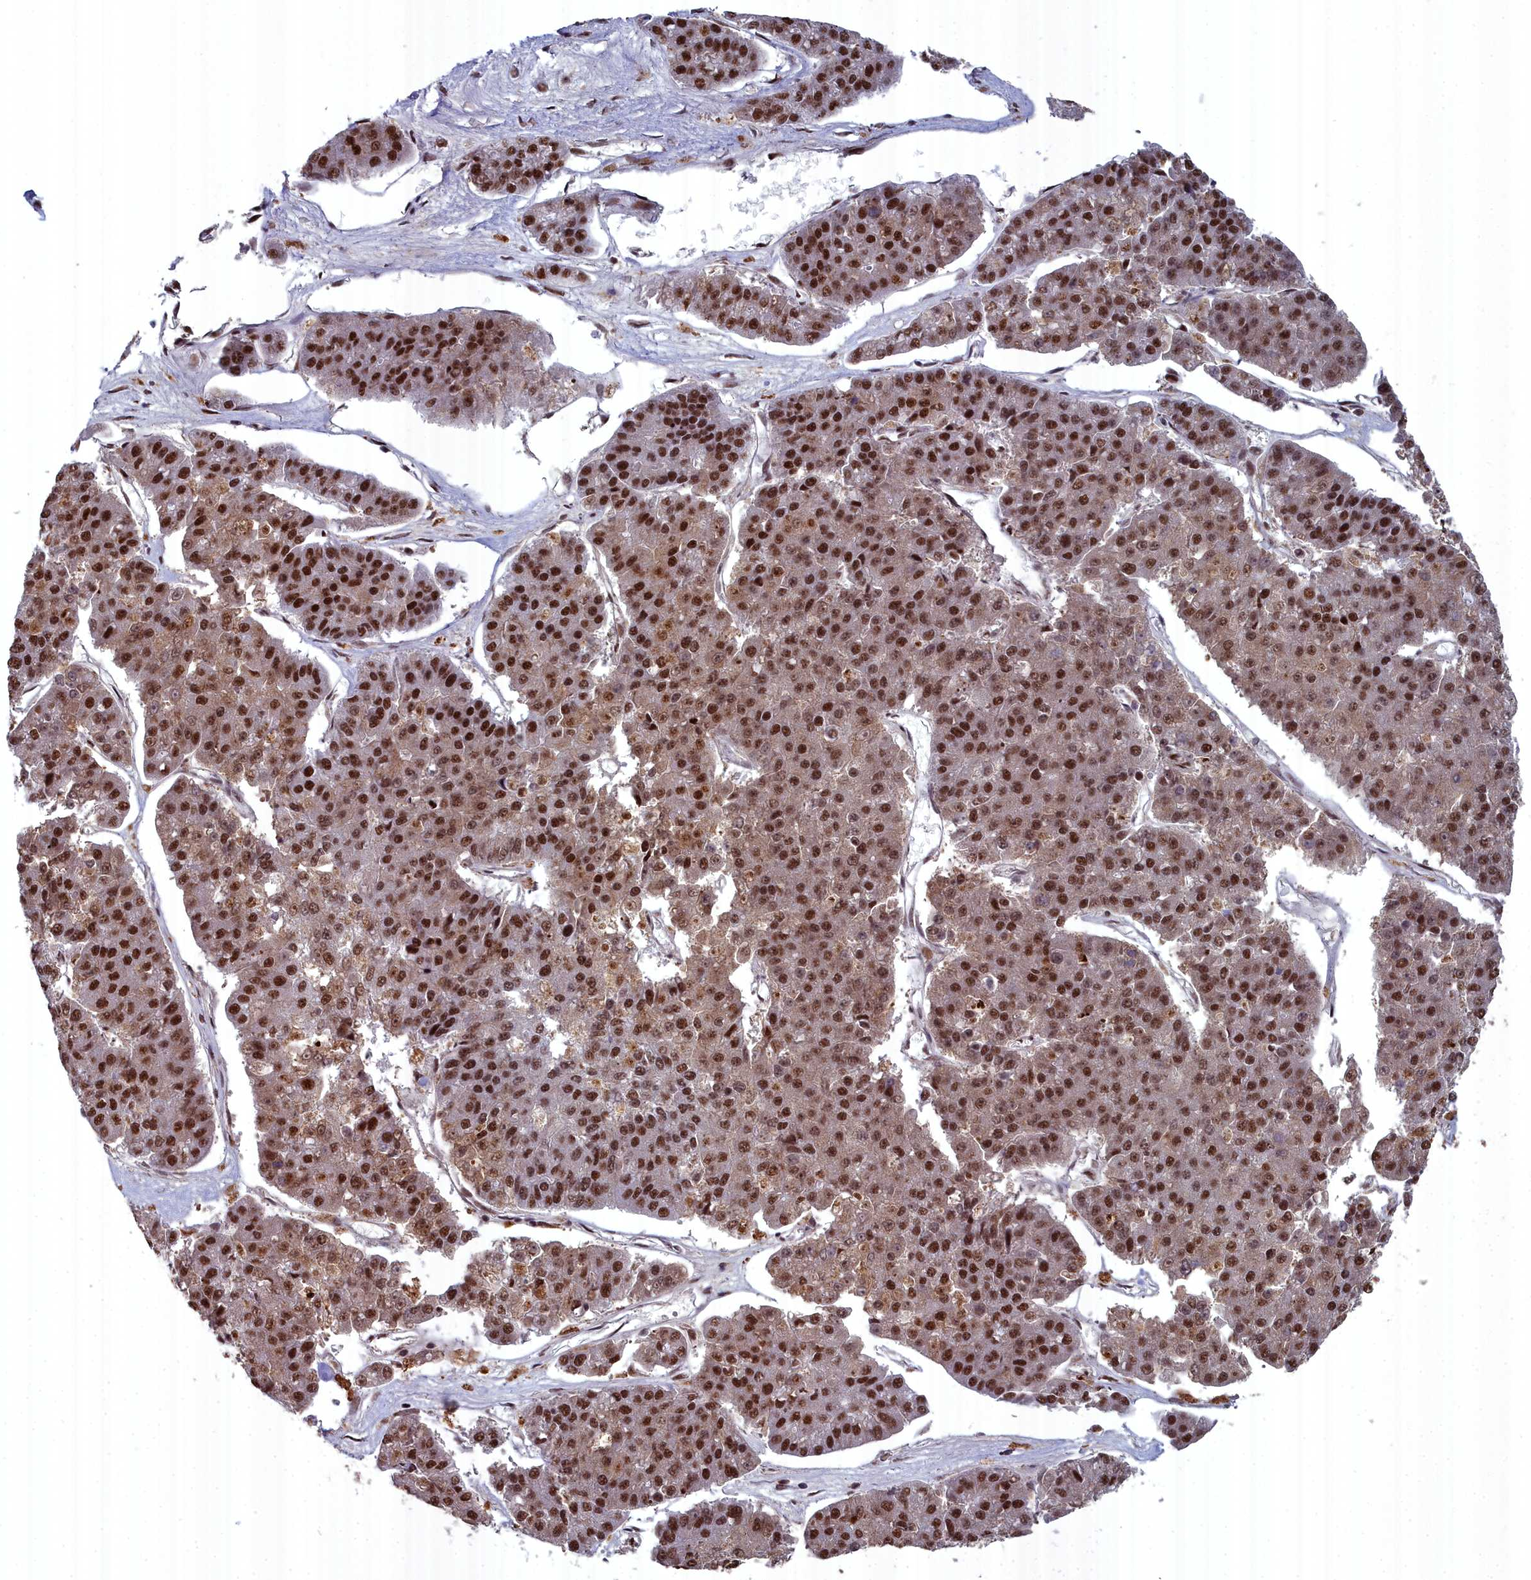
{"staining": {"intensity": "strong", "quantity": ">75%", "location": "nuclear"}, "tissue": "pancreatic cancer", "cell_type": "Tumor cells", "image_type": "cancer", "snomed": [{"axis": "morphology", "description": "Adenocarcinoma, NOS"}, {"axis": "topography", "description": "Pancreas"}], "caption": "A brown stain highlights strong nuclear positivity of a protein in pancreatic cancer (adenocarcinoma) tumor cells.", "gene": "SF3B3", "patient": {"sex": "male", "age": 50}}